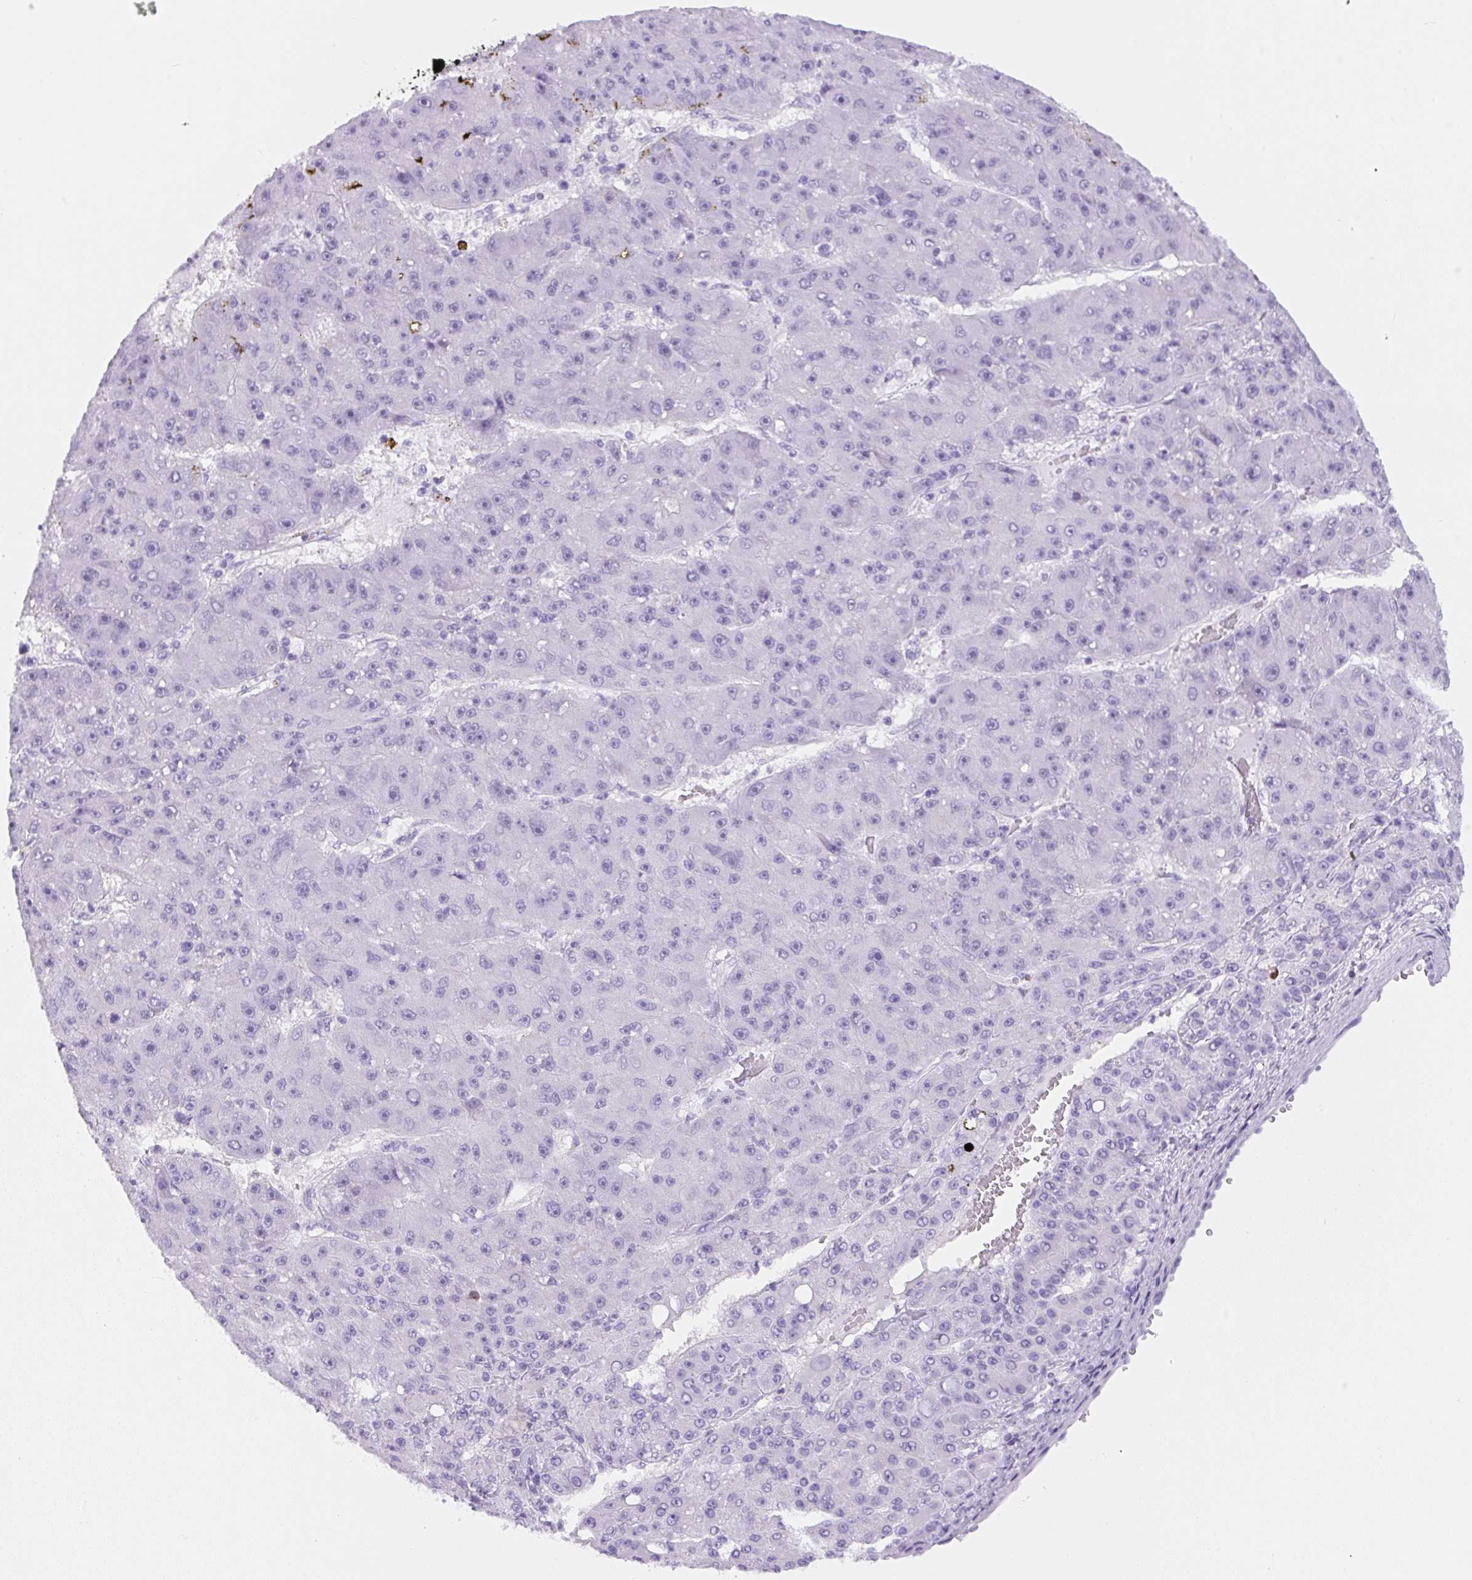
{"staining": {"intensity": "negative", "quantity": "none", "location": "none"}, "tissue": "liver cancer", "cell_type": "Tumor cells", "image_type": "cancer", "snomed": [{"axis": "morphology", "description": "Carcinoma, Hepatocellular, NOS"}, {"axis": "topography", "description": "Liver"}], "caption": "A photomicrograph of human hepatocellular carcinoma (liver) is negative for staining in tumor cells.", "gene": "PIP5KL1", "patient": {"sex": "male", "age": 67}}